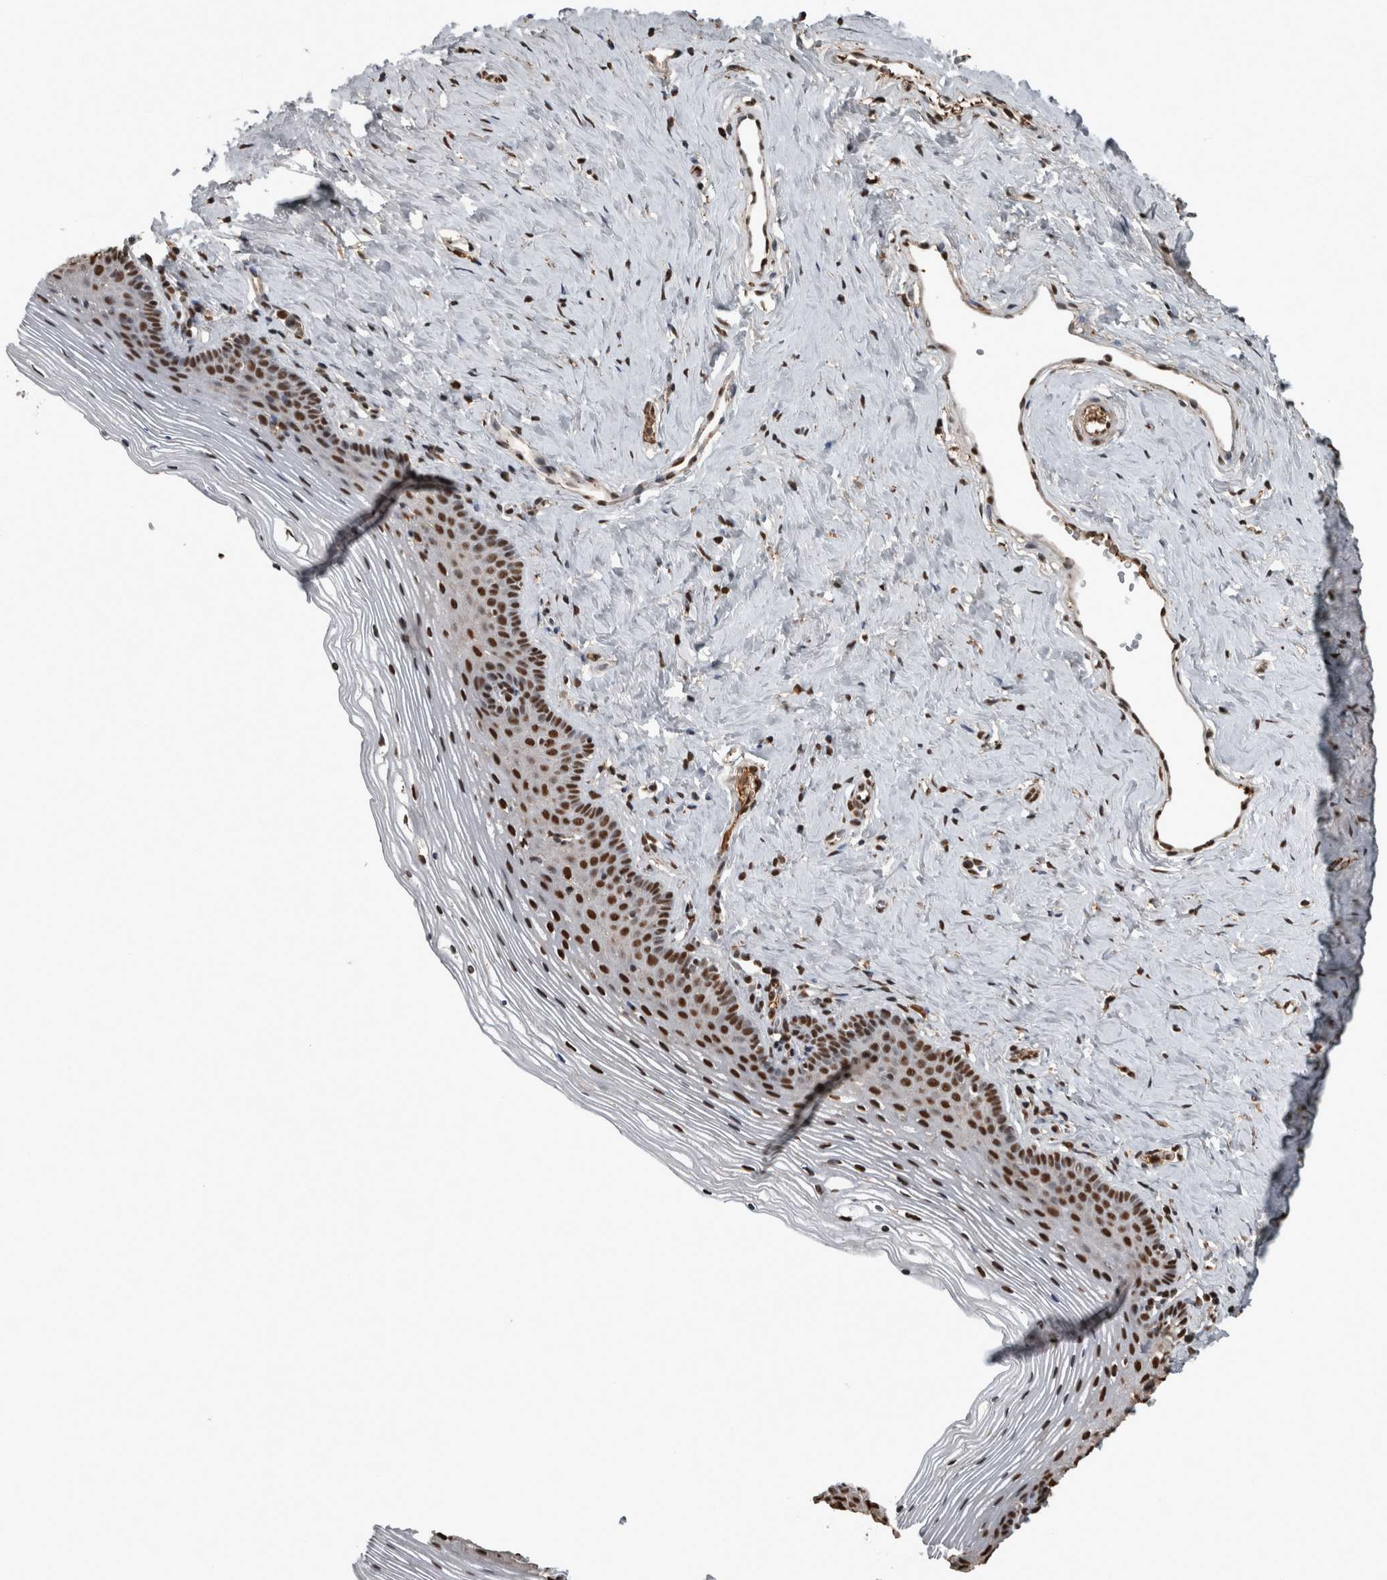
{"staining": {"intensity": "strong", "quantity": ">75%", "location": "nuclear"}, "tissue": "vagina", "cell_type": "Squamous epithelial cells", "image_type": "normal", "snomed": [{"axis": "morphology", "description": "Normal tissue, NOS"}, {"axis": "topography", "description": "Vagina"}], "caption": "IHC micrograph of benign vagina: human vagina stained using immunohistochemistry (IHC) demonstrates high levels of strong protein expression localized specifically in the nuclear of squamous epithelial cells, appearing as a nuclear brown color.", "gene": "TGS1", "patient": {"sex": "female", "age": 32}}